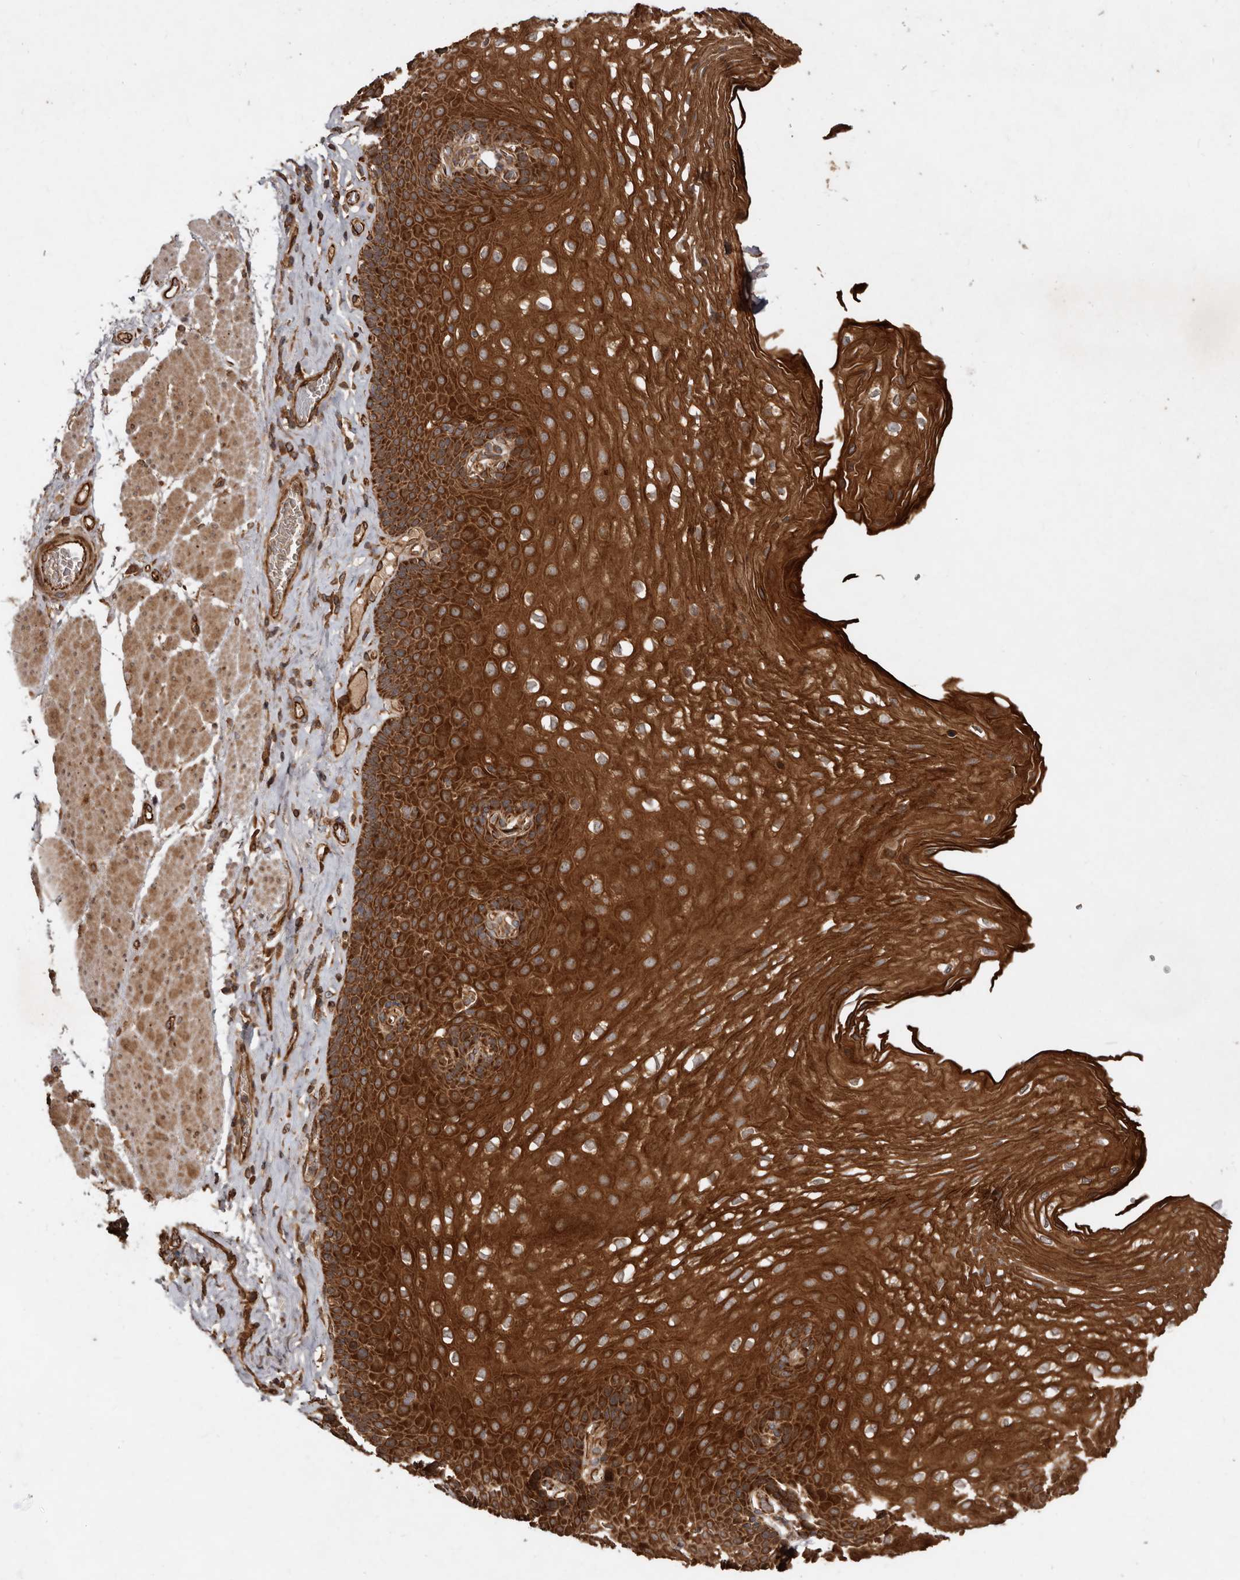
{"staining": {"intensity": "strong", "quantity": ">75%", "location": "cytoplasmic/membranous"}, "tissue": "esophagus", "cell_type": "Squamous epithelial cells", "image_type": "normal", "snomed": [{"axis": "morphology", "description": "Normal tissue, NOS"}, {"axis": "topography", "description": "Esophagus"}], "caption": "The histopathology image exhibits a brown stain indicating the presence of a protein in the cytoplasmic/membranous of squamous epithelial cells in esophagus.", "gene": "STK36", "patient": {"sex": "female", "age": 66}}